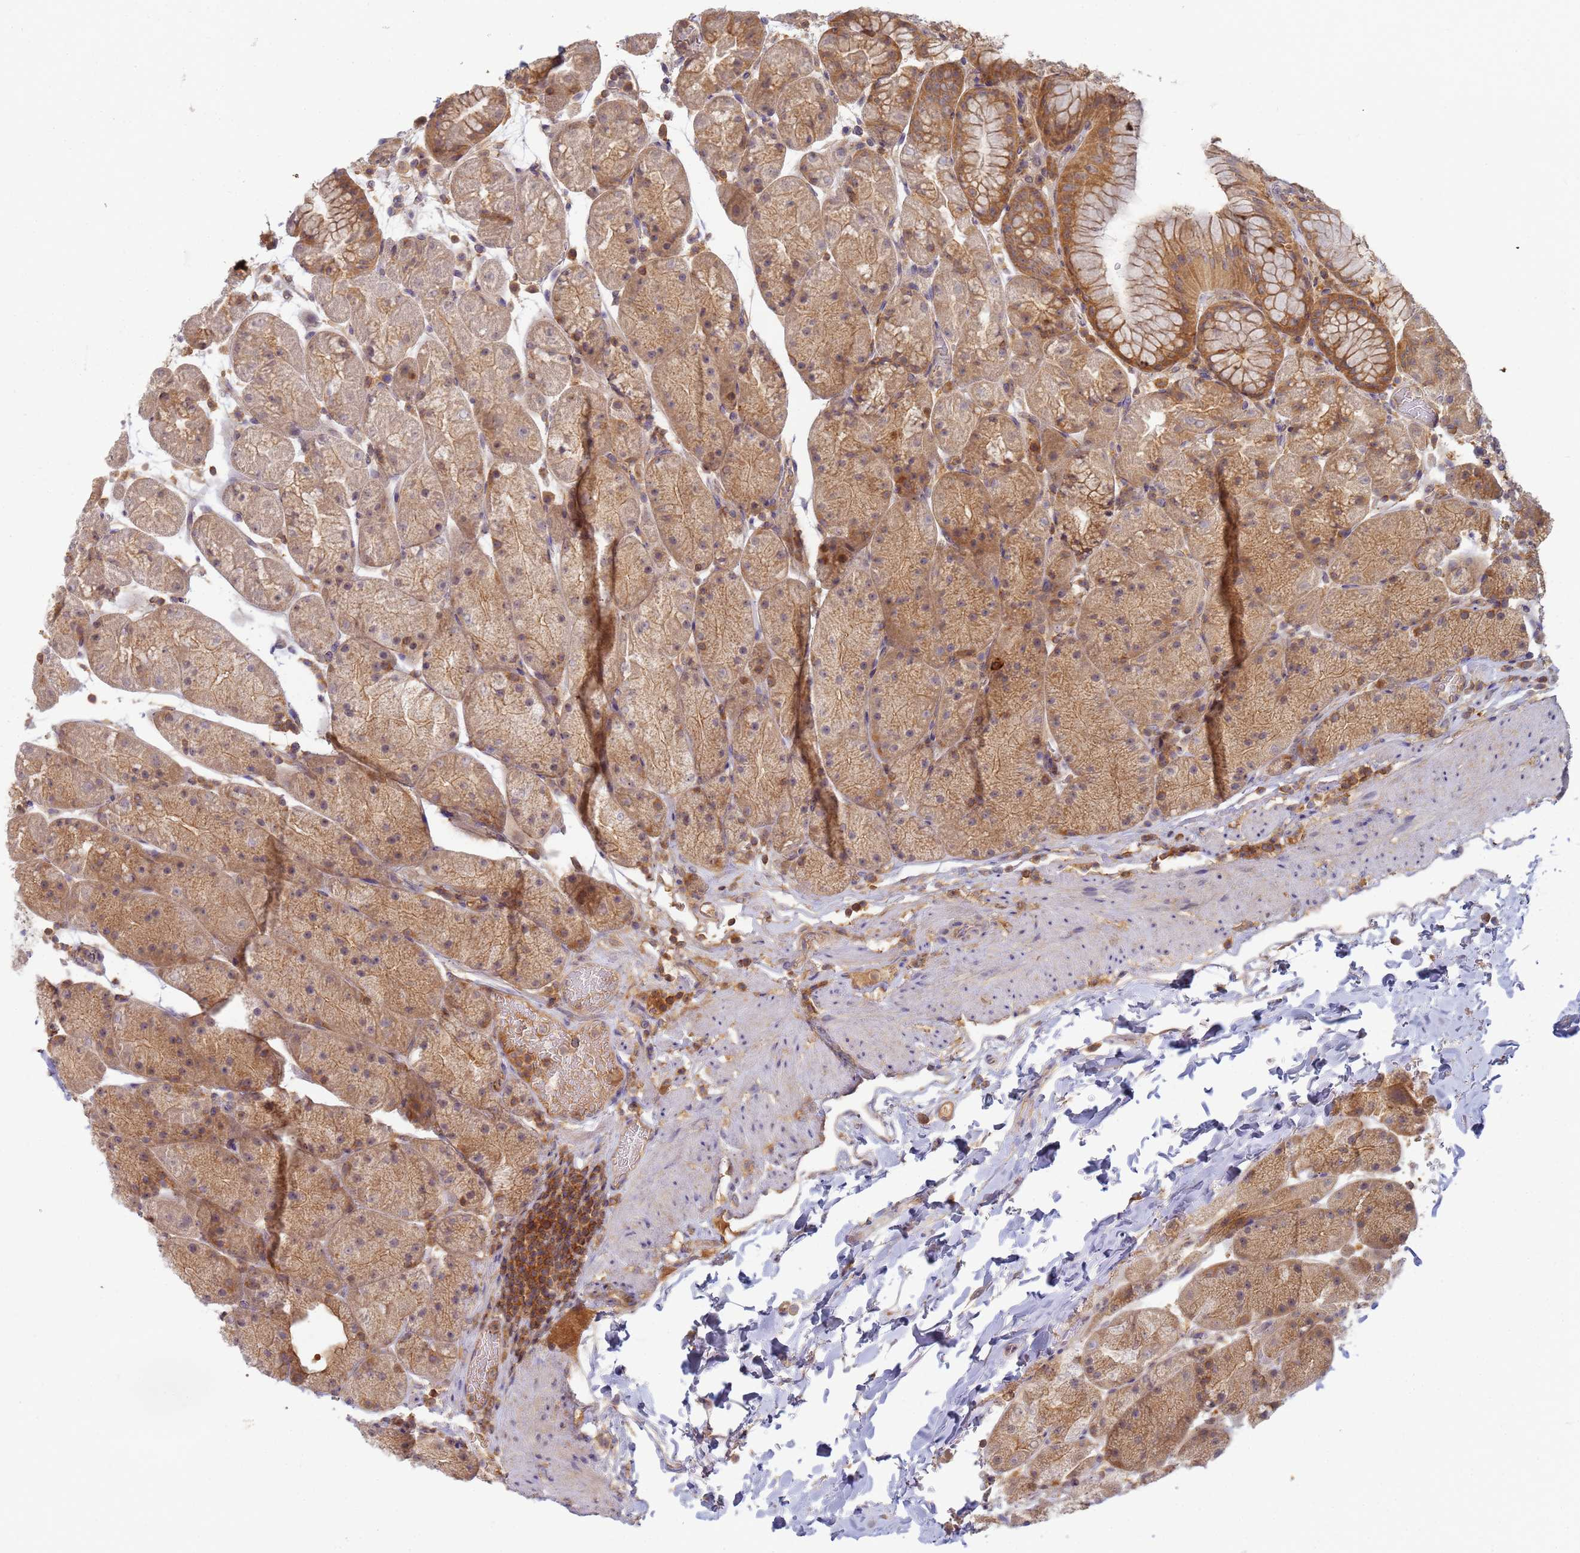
{"staining": {"intensity": "moderate", "quantity": ">75%", "location": "cytoplasmic/membranous"}, "tissue": "stomach", "cell_type": "Glandular cells", "image_type": "normal", "snomed": [{"axis": "morphology", "description": "Normal tissue, NOS"}, {"axis": "topography", "description": "Stomach, upper"}, {"axis": "topography", "description": "Stomach, lower"}], "caption": "This is a histology image of immunohistochemistry staining of unremarkable stomach, which shows moderate staining in the cytoplasmic/membranous of glandular cells.", "gene": "SHARPIN", "patient": {"sex": "male", "age": 67}}